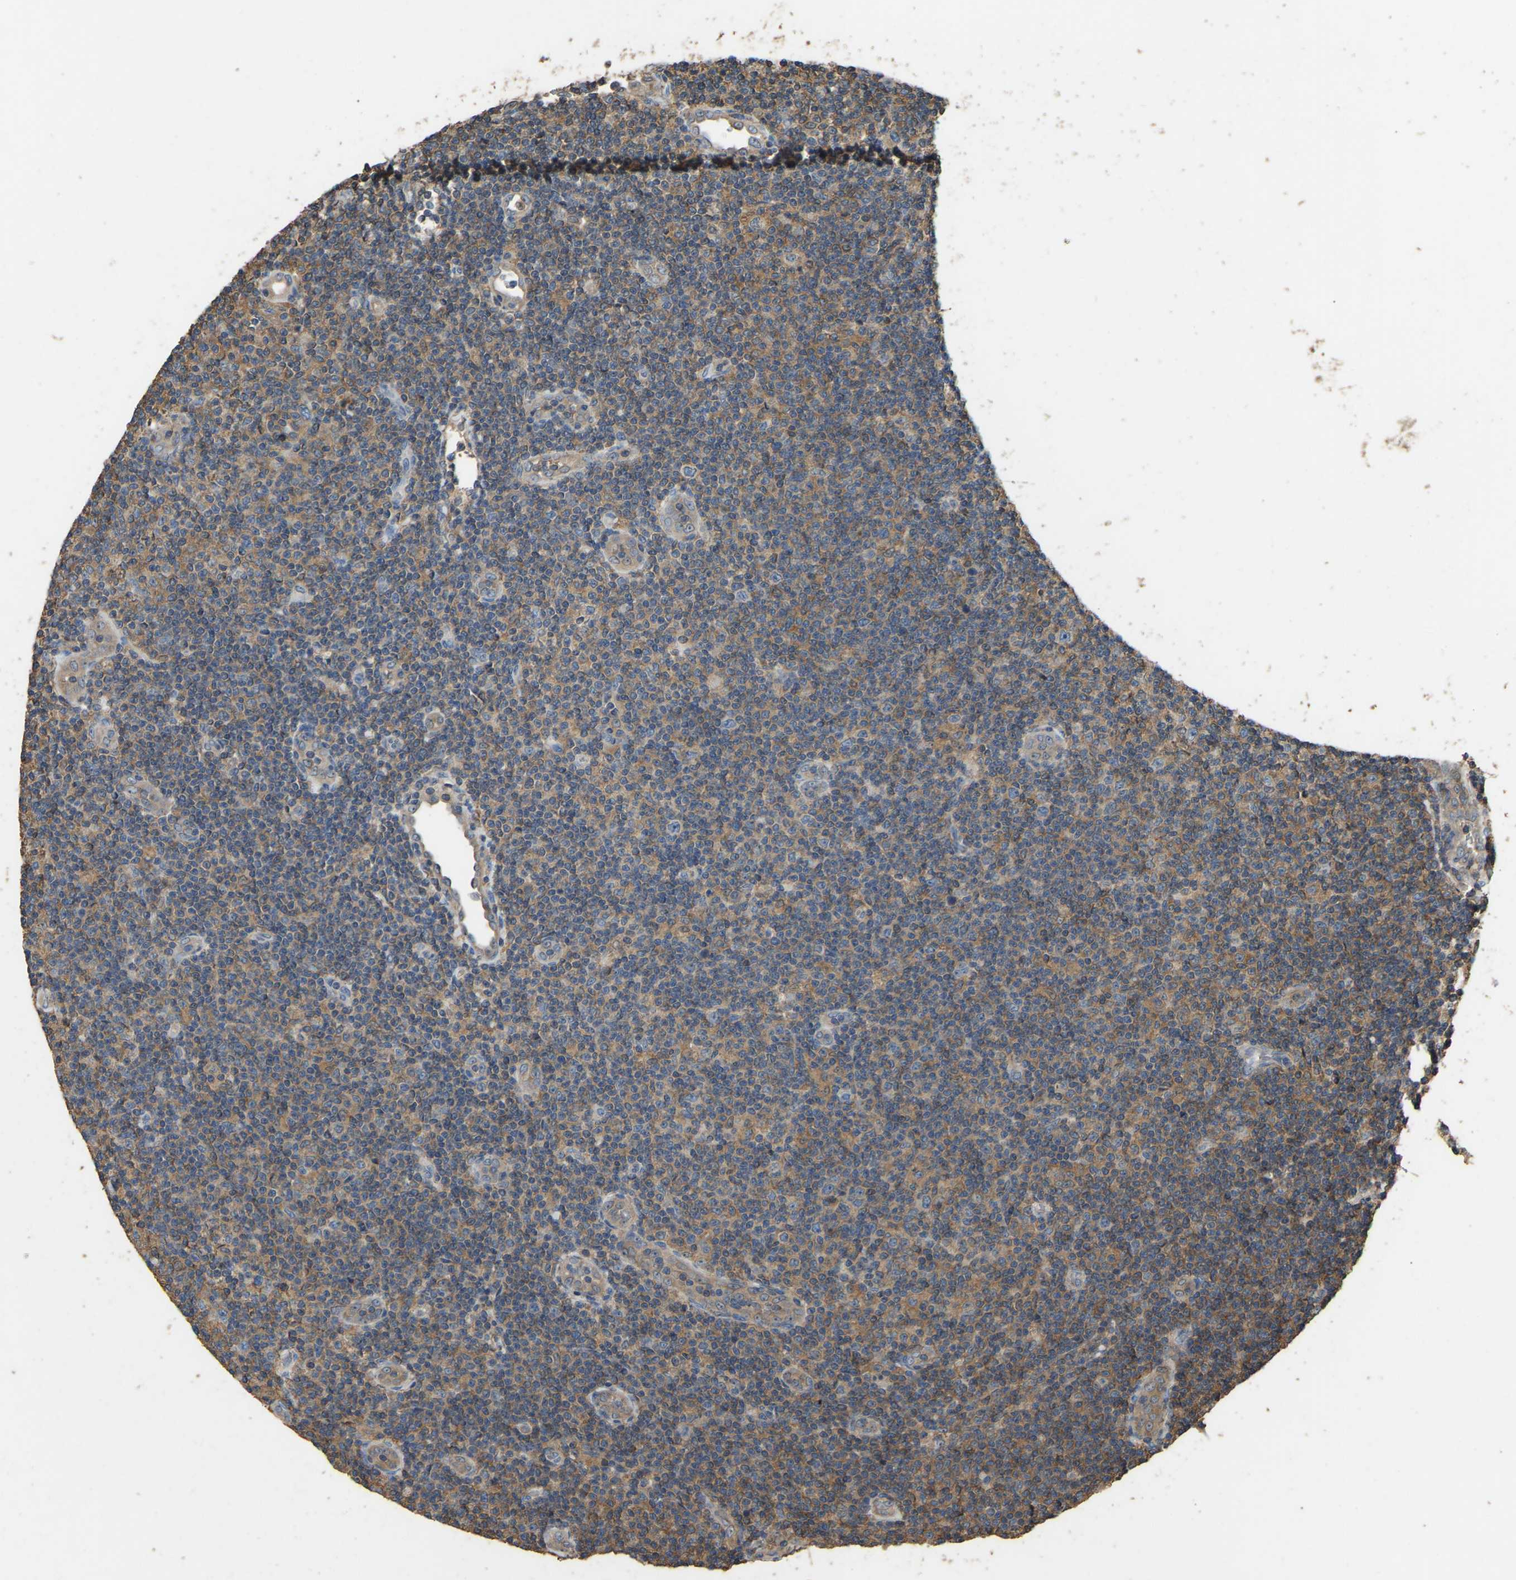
{"staining": {"intensity": "weak", "quantity": ">75%", "location": "cytoplasmic/membranous"}, "tissue": "lymphoma", "cell_type": "Tumor cells", "image_type": "cancer", "snomed": [{"axis": "morphology", "description": "Malignant lymphoma, non-Hodgkin's type, Low grade"}, {"axis": "topography", "description": "Lymph node"}], "caption": "Malignant lymphoma, non-Hodgkin's type (low-grade) stained with DAB (3,3'-diaminobenzidine) immunohistochemistry (IHC) demonstrates low levels of weak cytoplasmic/membranous positivity in about >75% of tumor cells.", "gene": "FHIT", "patient": {"sex": "male", "age": 83}}